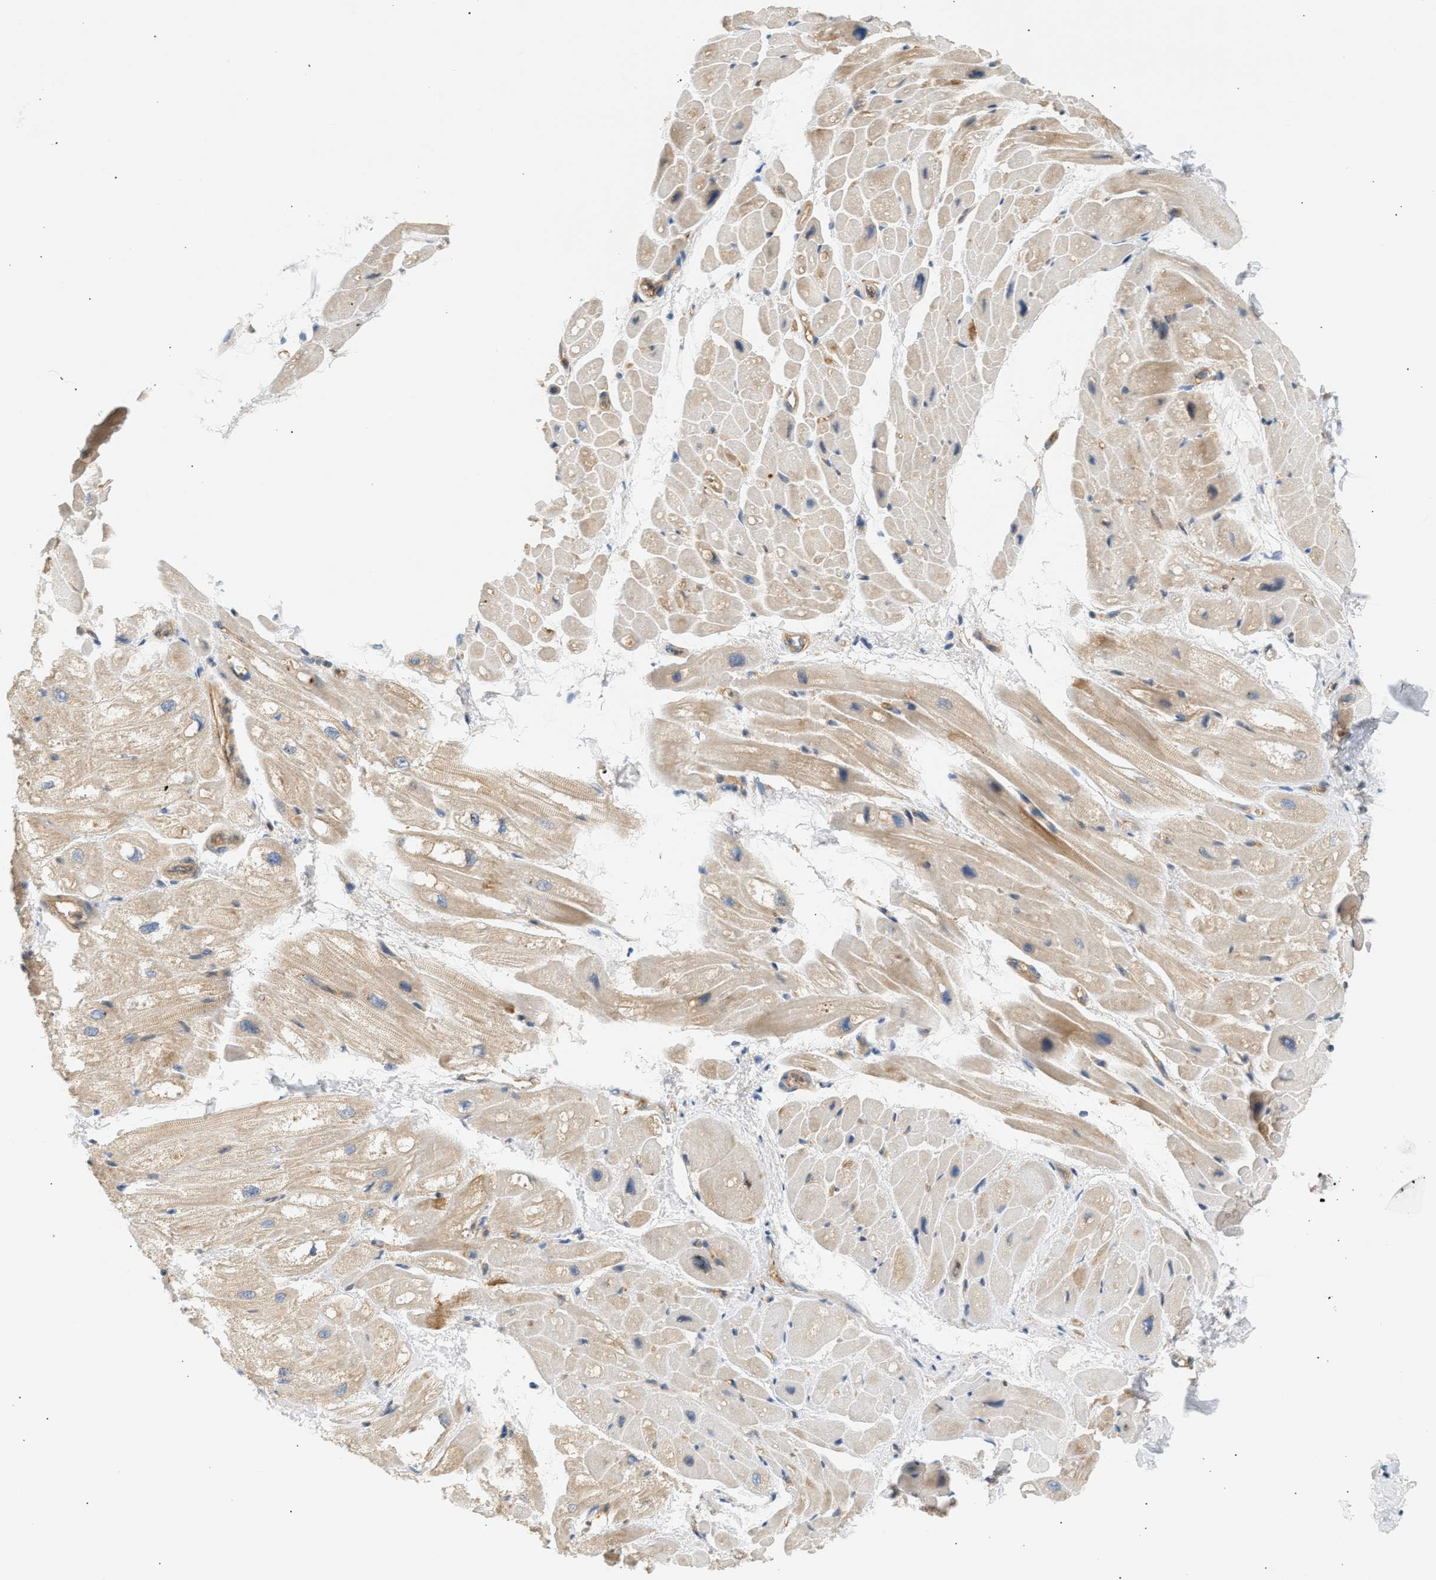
{"staining": {"intensity": "weak", "quantity": "25%-75%", "location": "cytoplasmic/membranous"}, "tissue": "heart muscle", "cell_type": "Cardiomyocytes", "image_type": "normal", "snomed": [{"axis": "morphology", "description": "Normal tissue, NOS"}, {"axis": "topography", "description": "Heart"}], "caption": "An immunohistochemistry (IHC) micrograph of benign tissue is shown. Protein staining in brown shows weak cytoplasmic/membranous positivity in heart muscle within cardiomyocytes. Nuclei are stained in blue.", "gene": "PAFAH1B1", "patient": {"sex": "male", "age": 49}}